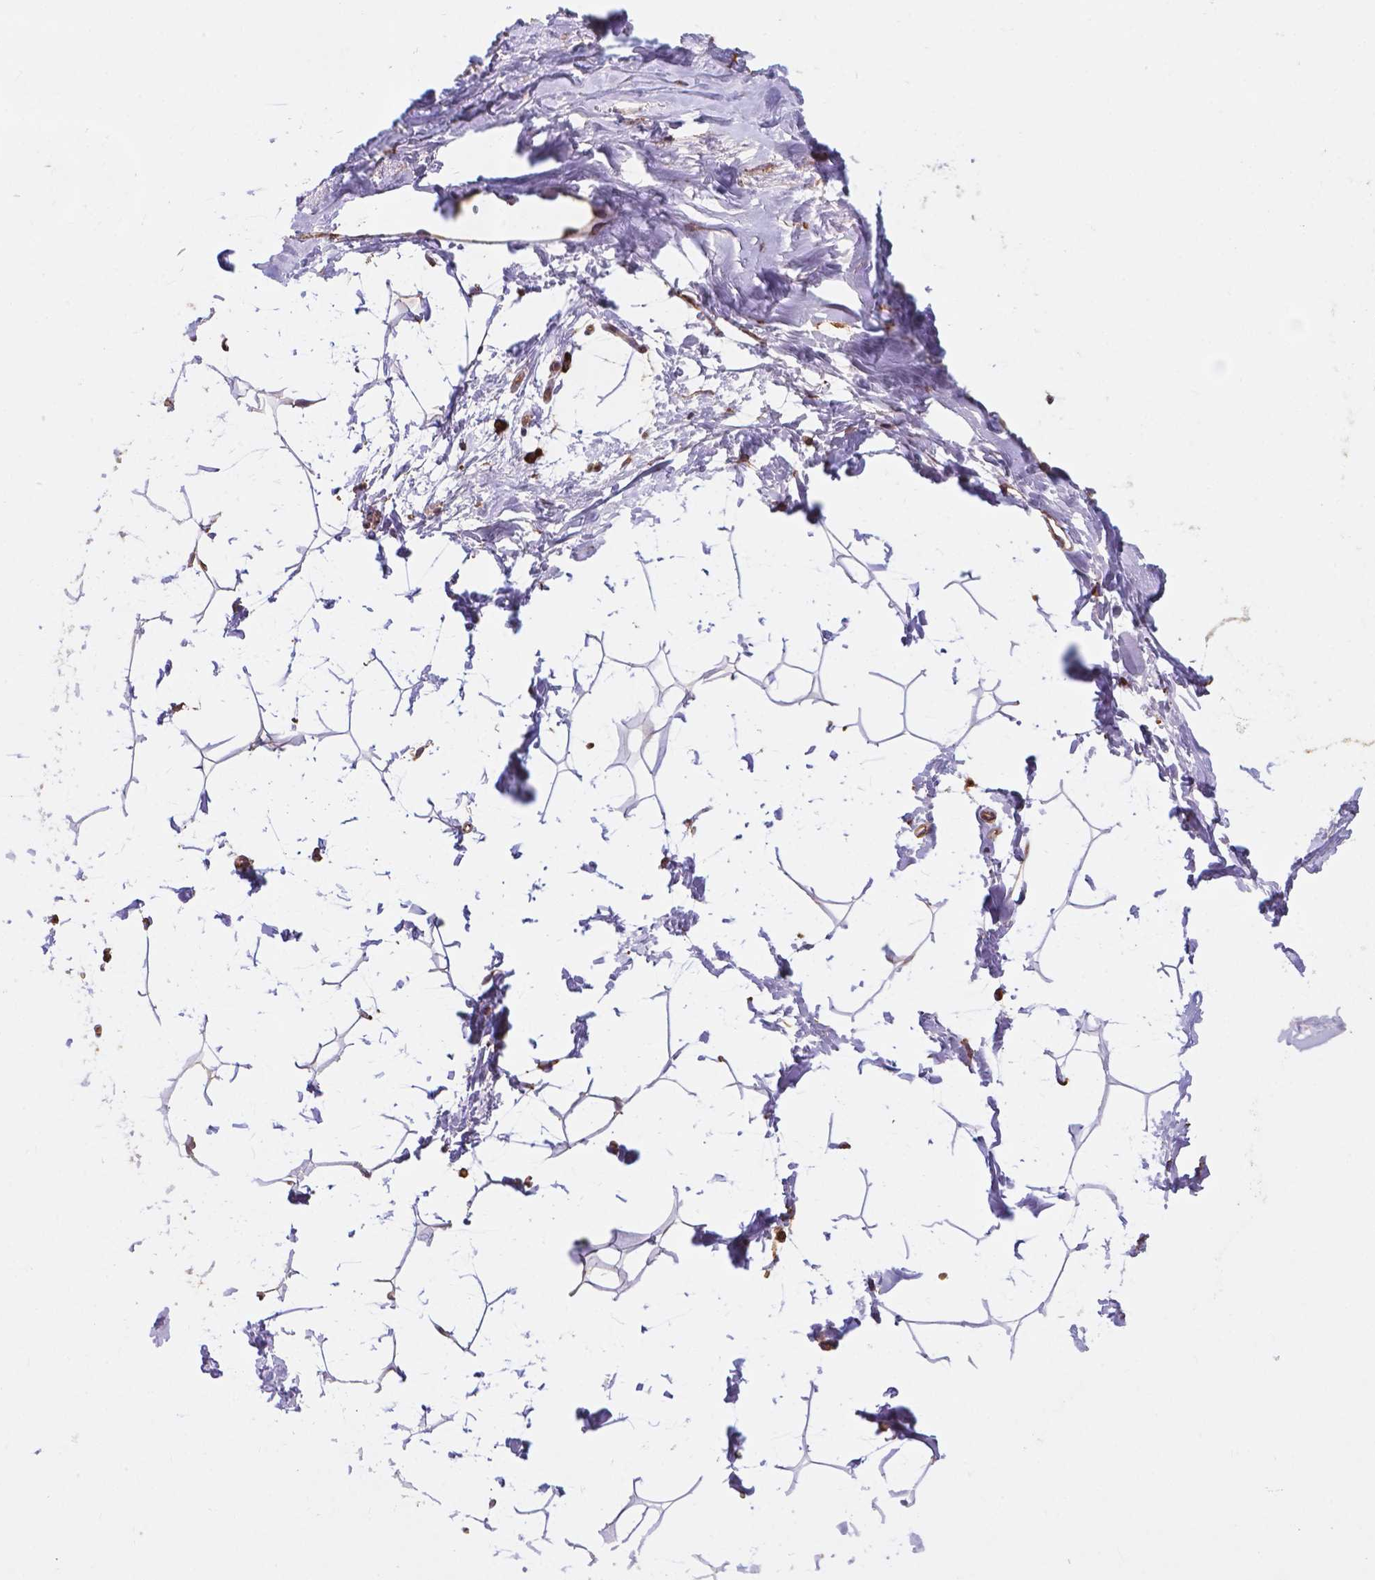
{"staining": {"intensity": "moderate", "quantity": "<25%", "location": "cytoplasmic/membranous"}, "tissue": "breast", "cell_type": "Adipocytes", "image_type": "normal", "snomed": [{"axis": "morphology", "description": "Normal tissue, NOS"}, {"axis": "topography", "description": "Breast"}], "caption": "Protein analysis of normal breast exhibits moderate cytoplasmic/membranous expression in approximately <25% of adipocytes.", "gene": "IPO11", "patient": {"sex": "female", "age": 32}}